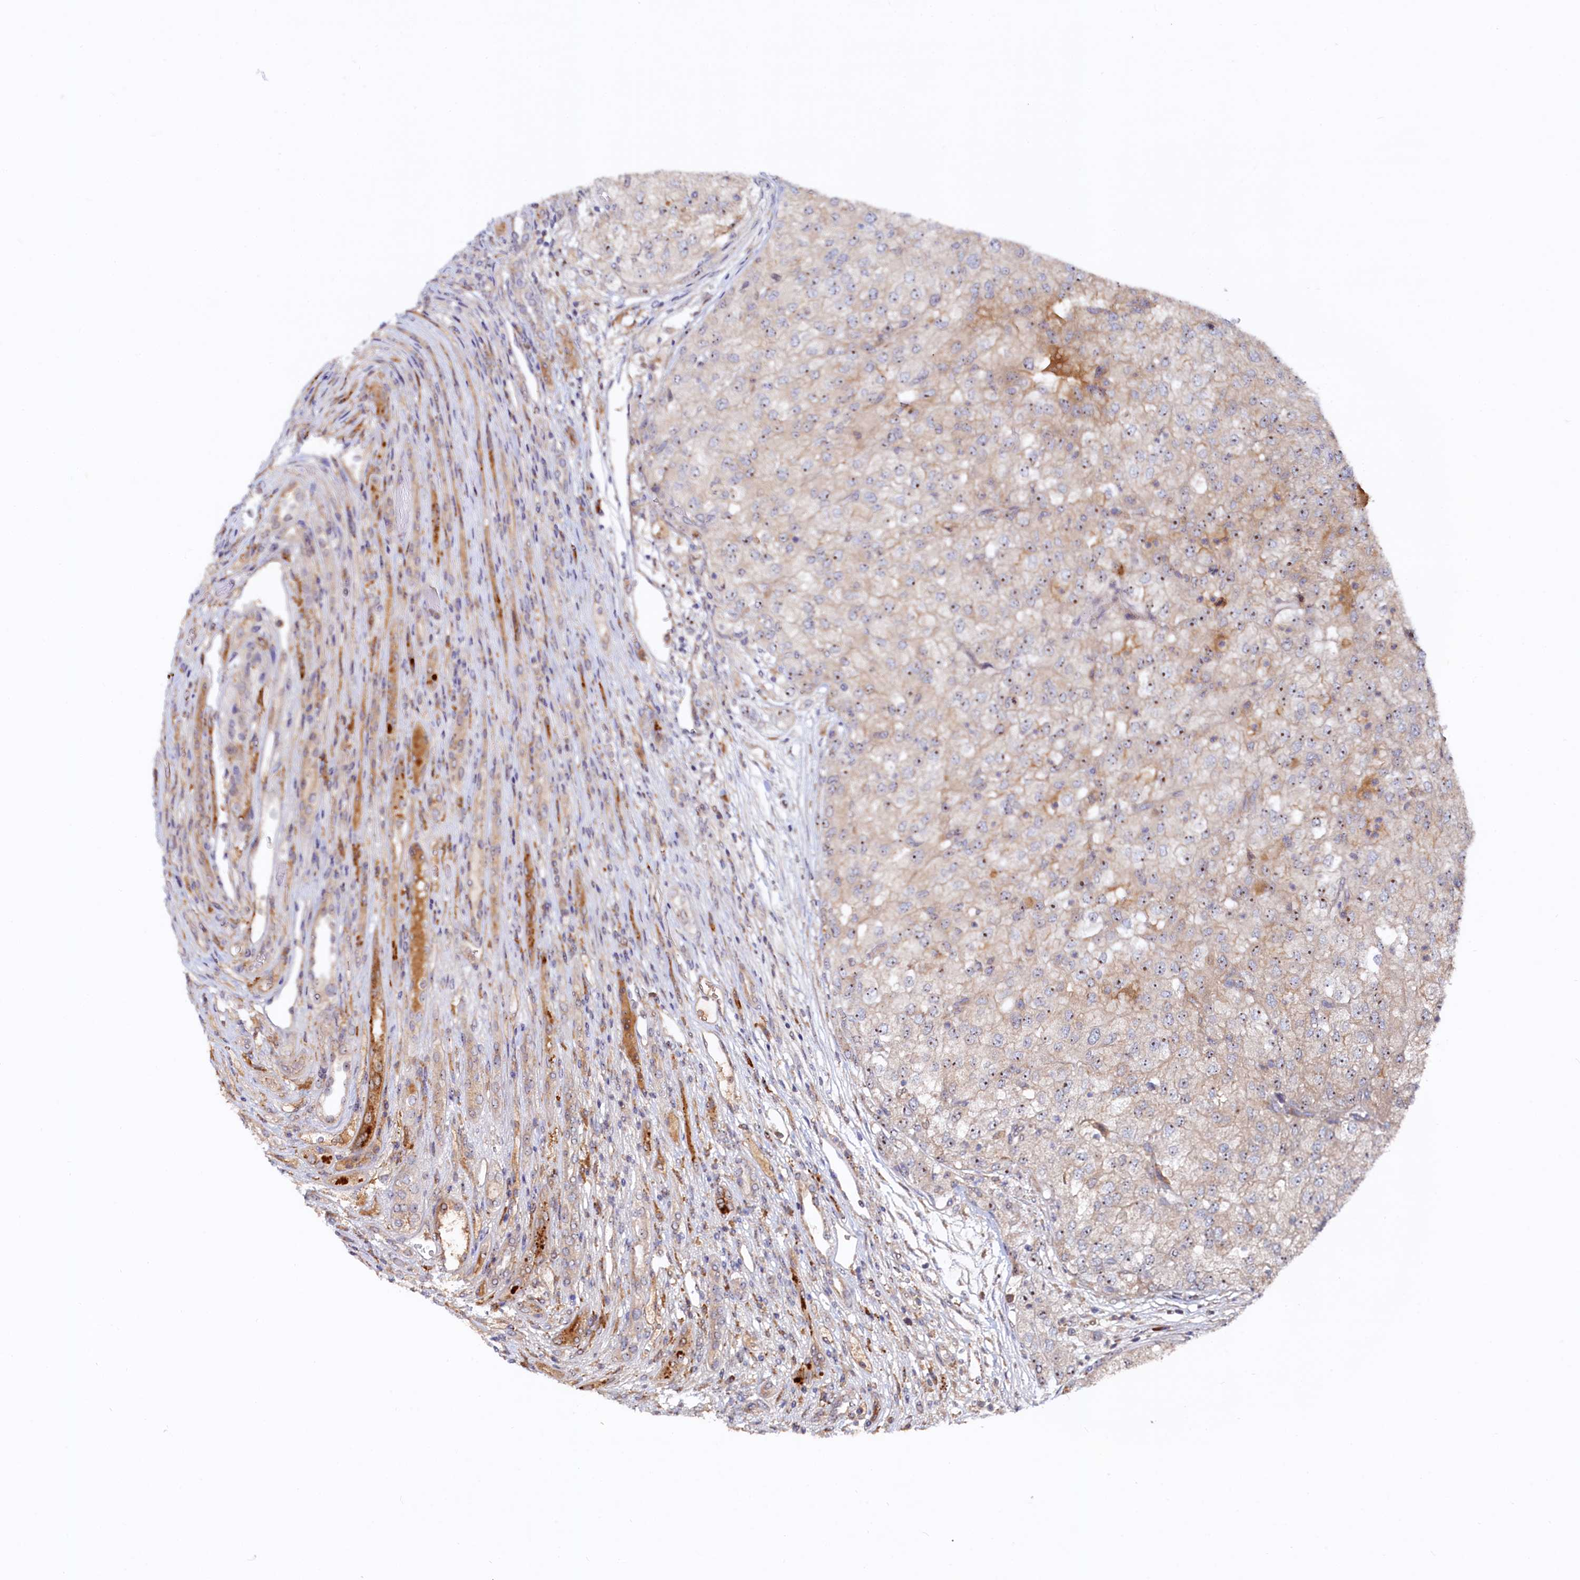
{"staining": {"intensity": "moderate", "quantity": "25%-75%", "location": "nuclear"}, "tissue": "renal cancer", "cell_type": "Tumor cells", "image_type": "cancer", "snomed": [{"axis": "morphology", "description": "Adenocarcinoma, NOS"}, {"axis": "topography", "description": "Kidney"}], "caption": "Tumor cells show medium levels of moderate nuclear positivity in about 25%-75% of cells in renal cancer. The protein is stained brown, and the nuclei are stained in blue (DAB IHC with brightfield microscopy, high magnification).", "gene": "RGS7BP", "patient": {"sex": "female", "age": 54}}